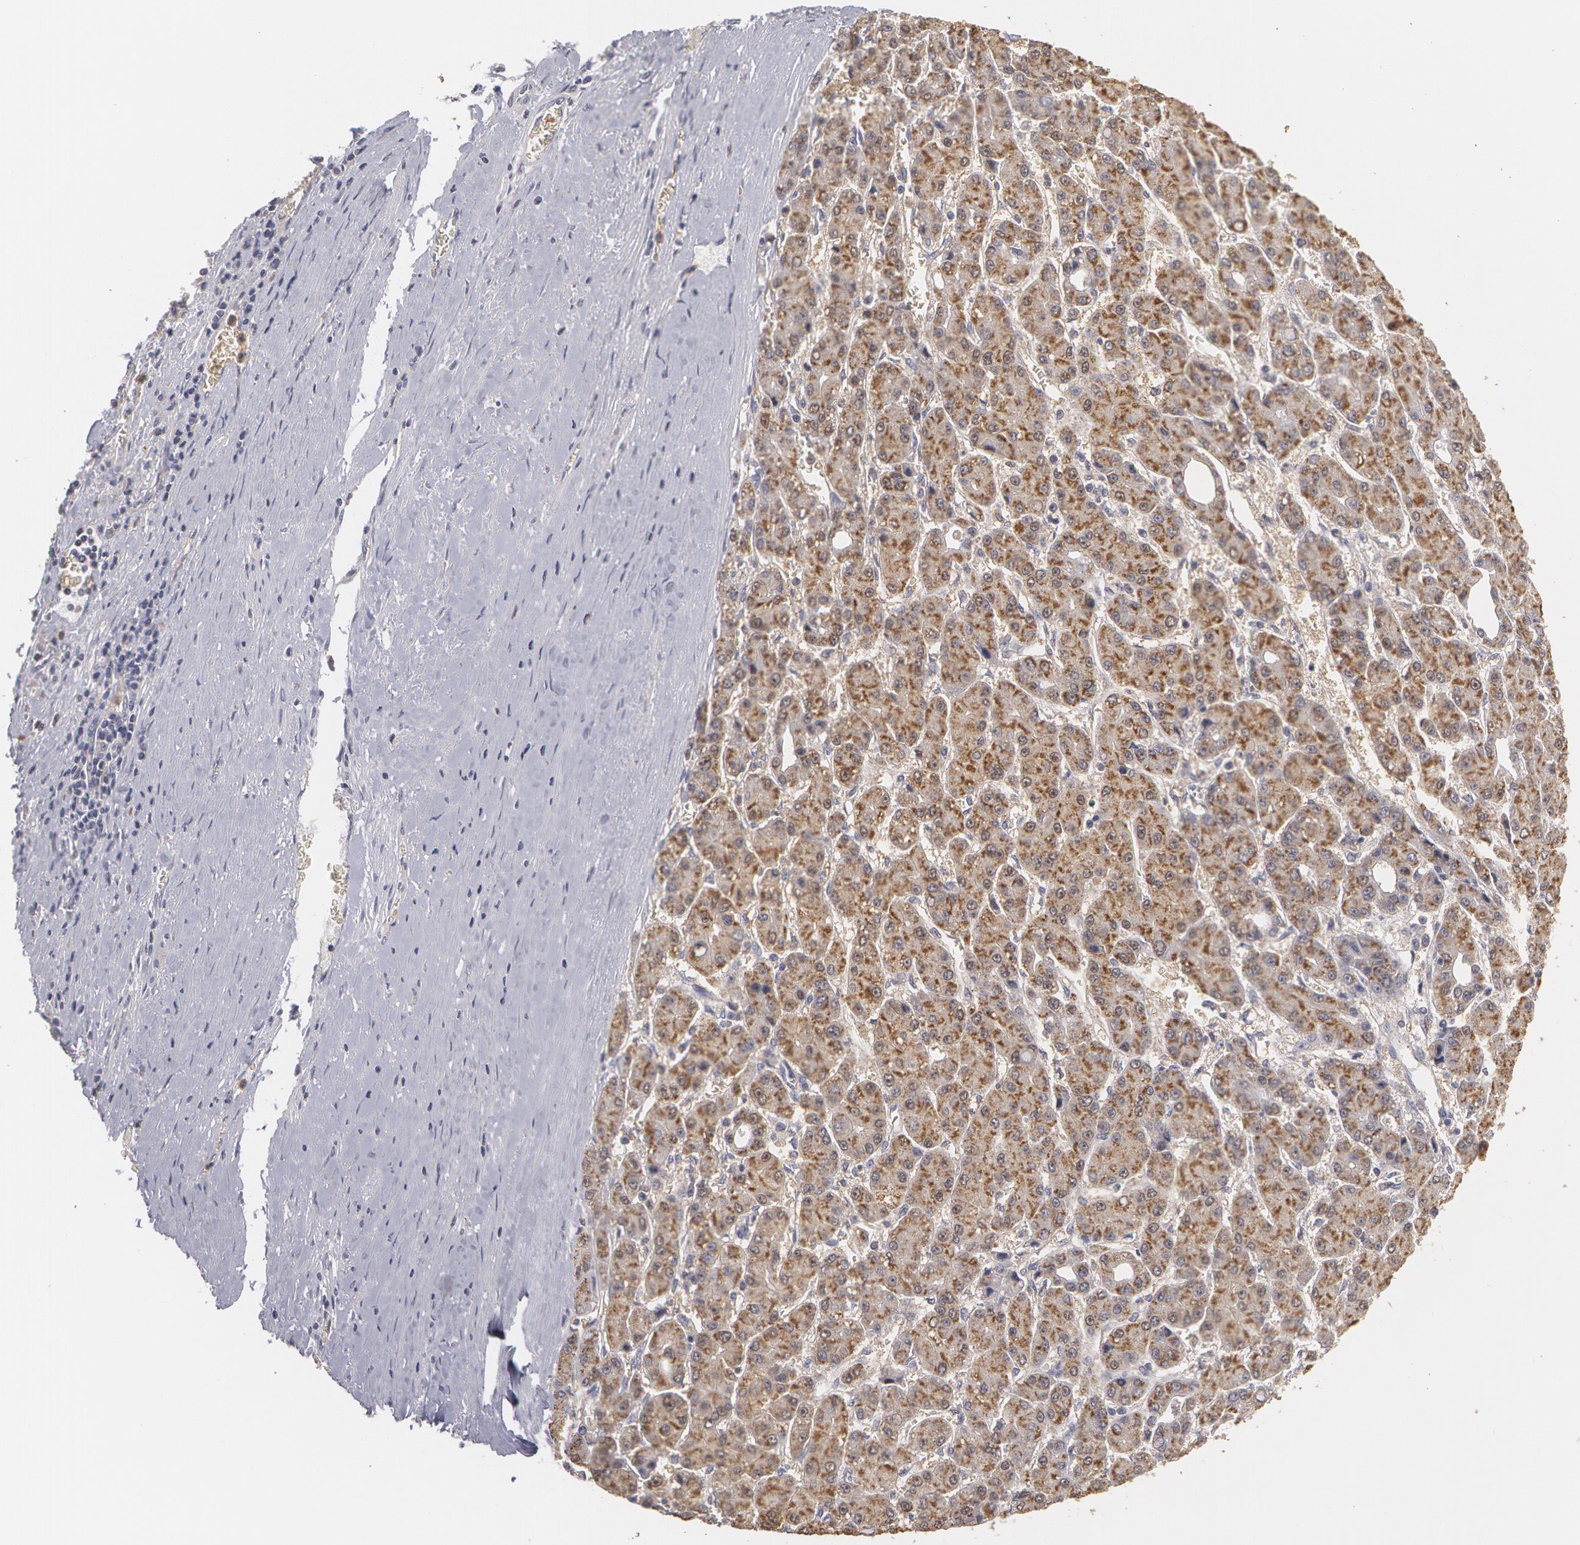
{"staining": {"intensity": "moderate", "quantity": ">75%", "location": "cytoplasmic/membranous"}, "tissue": "liver cancer", "cell_type": "Tumor cells", "image_type": "cancer", "snomed": [{"axis": "morphology", "description": "Carcinoma, Hepatocellular, NOS"}, {"axis": "topography", "description": "Liver"}], "caption": "Immunohistochemistry photomicrograph of liver cancer (hepatocellular carcinoma) stained for a protein (brown), which reveals medium levels of moderate cytoplasmic/membranous positivity in about >75% of tumor cells.", "gene": "CAT", "patient": {"sex": "male", "age": 69}}